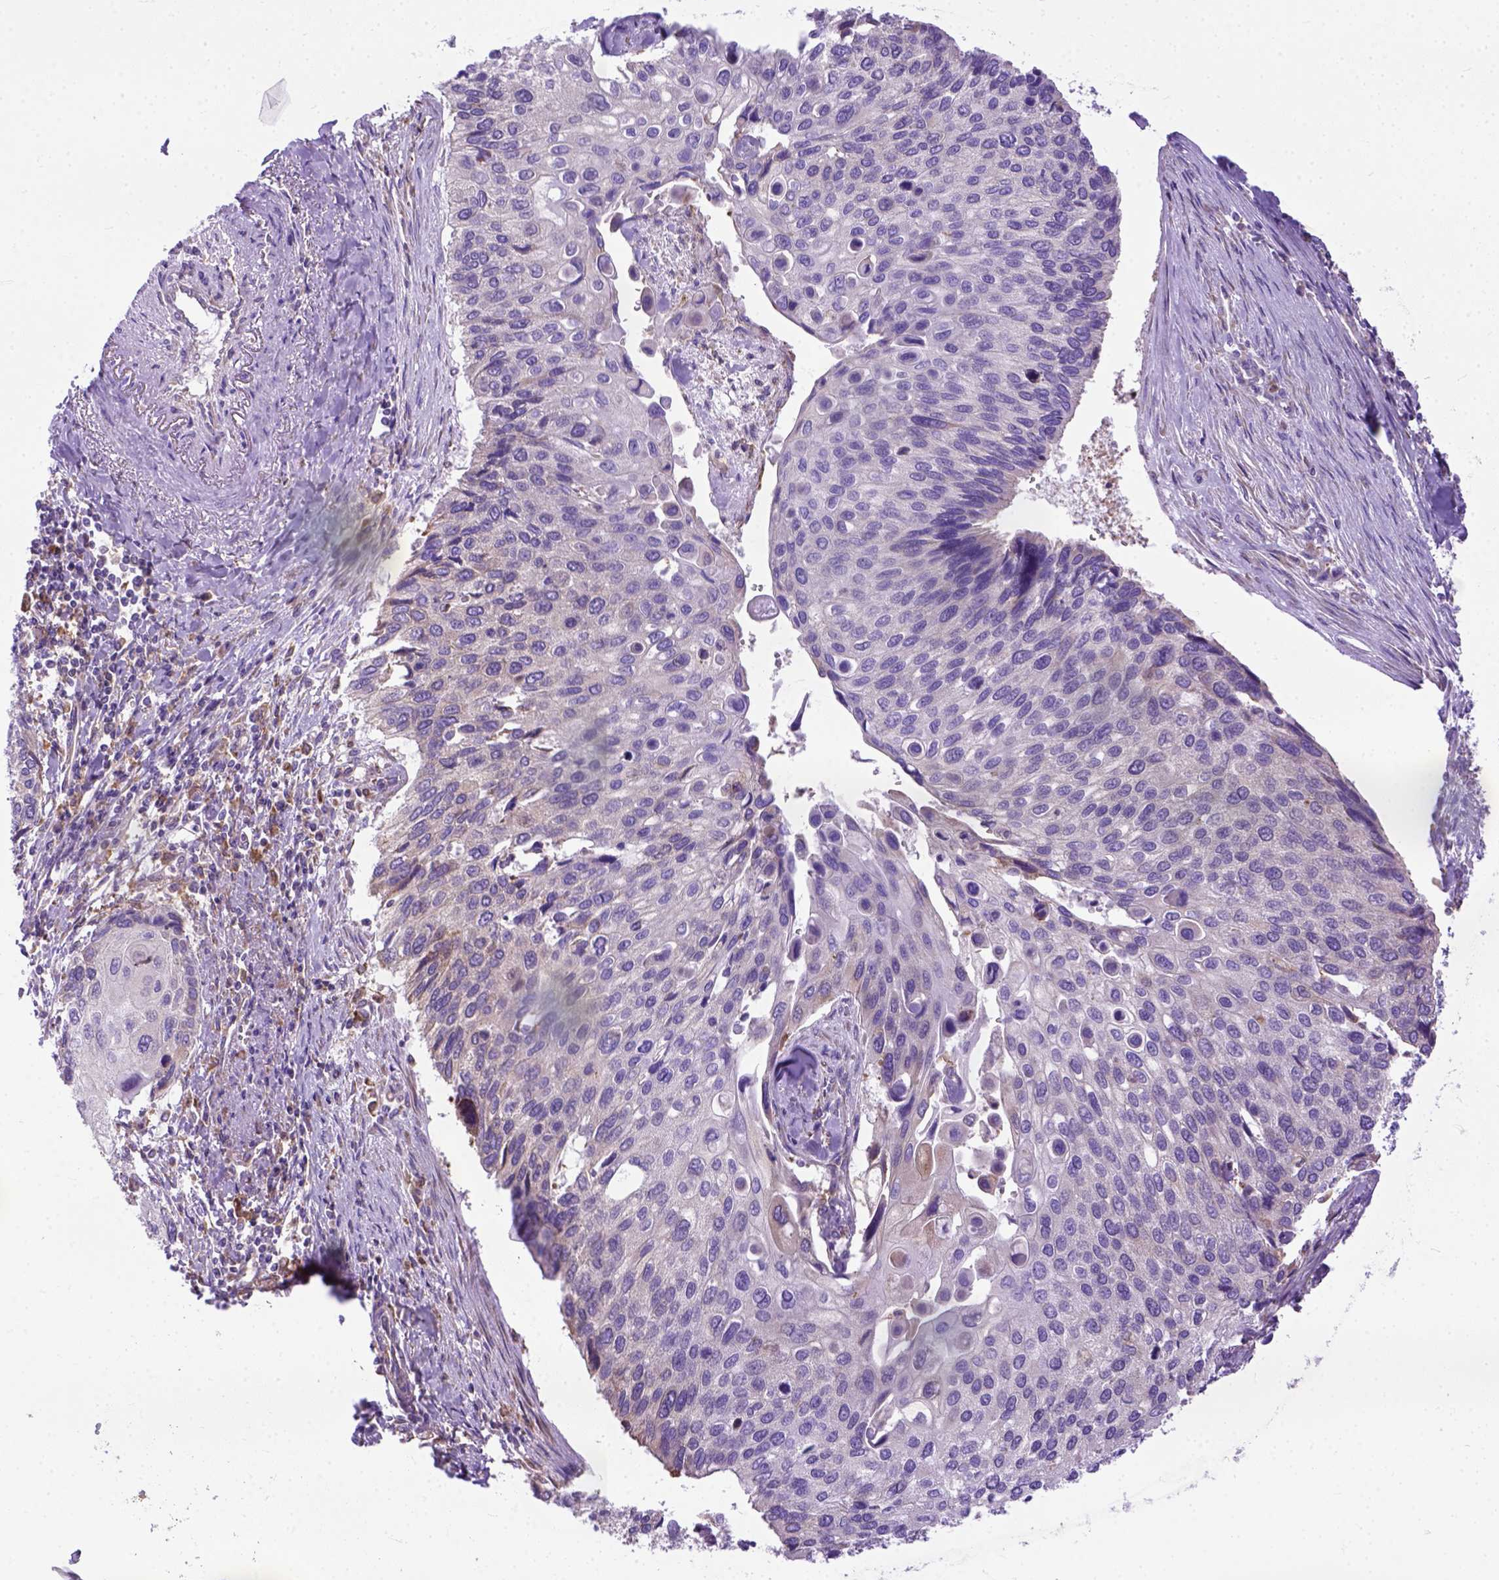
{"staining": {"intensity": "negative", "quantity": "none", "location": "none"}, "tissue": "lung cancer", "cell_type": "Tumor cells", "image_type": "cancer", "snomed": [{"axis": "morphology", "description": "Squamous cell carcinoma, NOS"}, {"axis": "morphology", "description": "Squamous cell carcinoma, metastatic, NOS"}, {"axis": "topography", "description": "Lung"}], "caption": "An immunohistochemistry photomicrograph of lung metastatic squamous cell carcinoma is shown. There is no staining in tumor cells of lung metastatic squamous cell carcinoma. (DAB immunohistochemistry visualized using brightfield microscopy, high magnification).", "gene": "PLK4", "patient": {"sex": "male", "age": 63}}